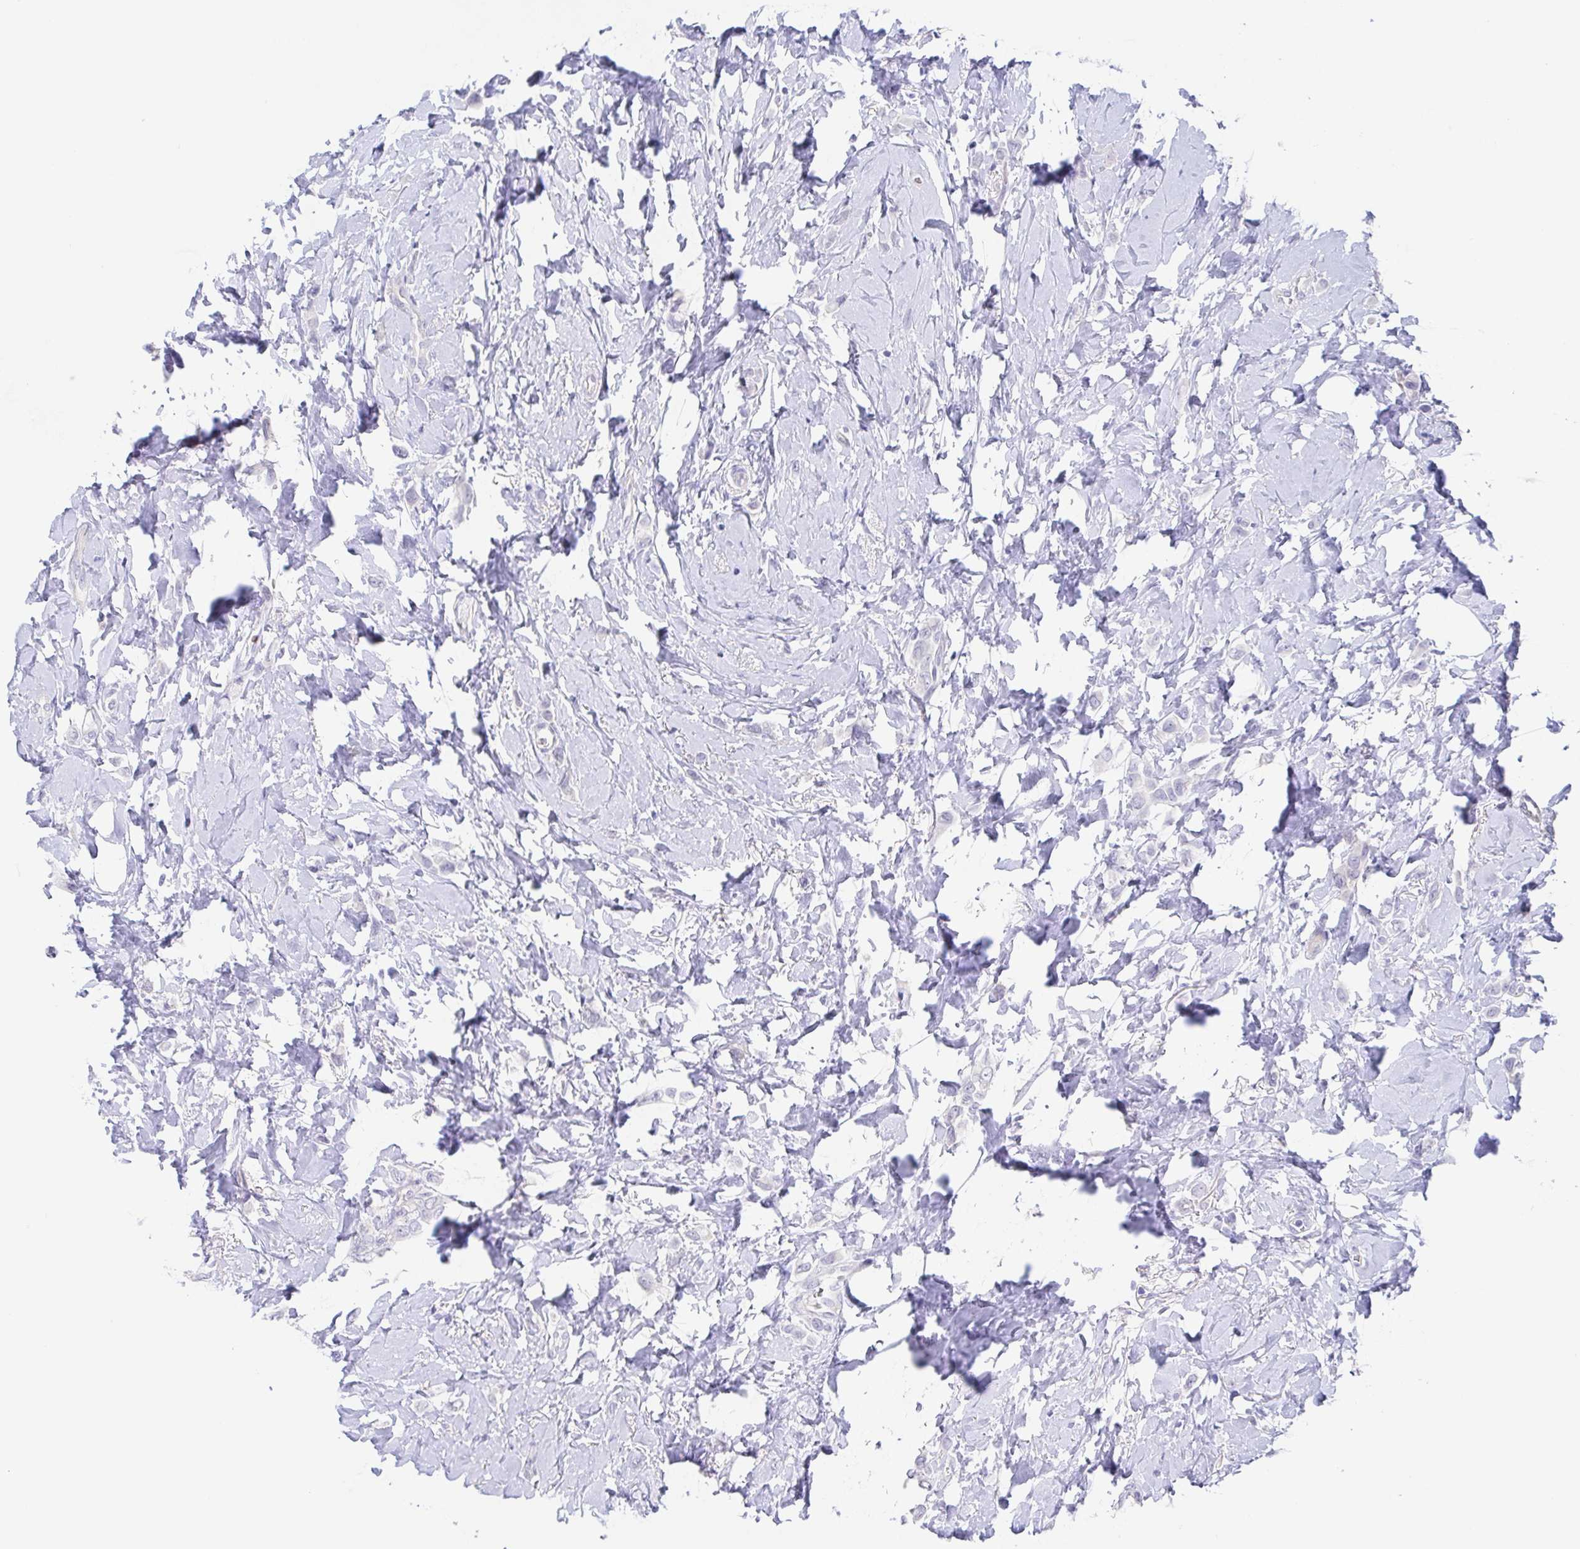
{"staining": {"intensity": "negative", "quantity": "none", "location": "none"}, "tissue": "breast cancer", "cell_type": "Tumor cells", "image_type": "cancer", "snomed": [{"axis": "morphology", "description": "Lobular carcinoma"}, {"axis": "topography", "description": "Breast"}], "caption": "The histopathology image displays no staining of tumor cells in breast lobular carcinoma.", "gene": "TEX12", "patient": {"sex": "female", "age": 66}}